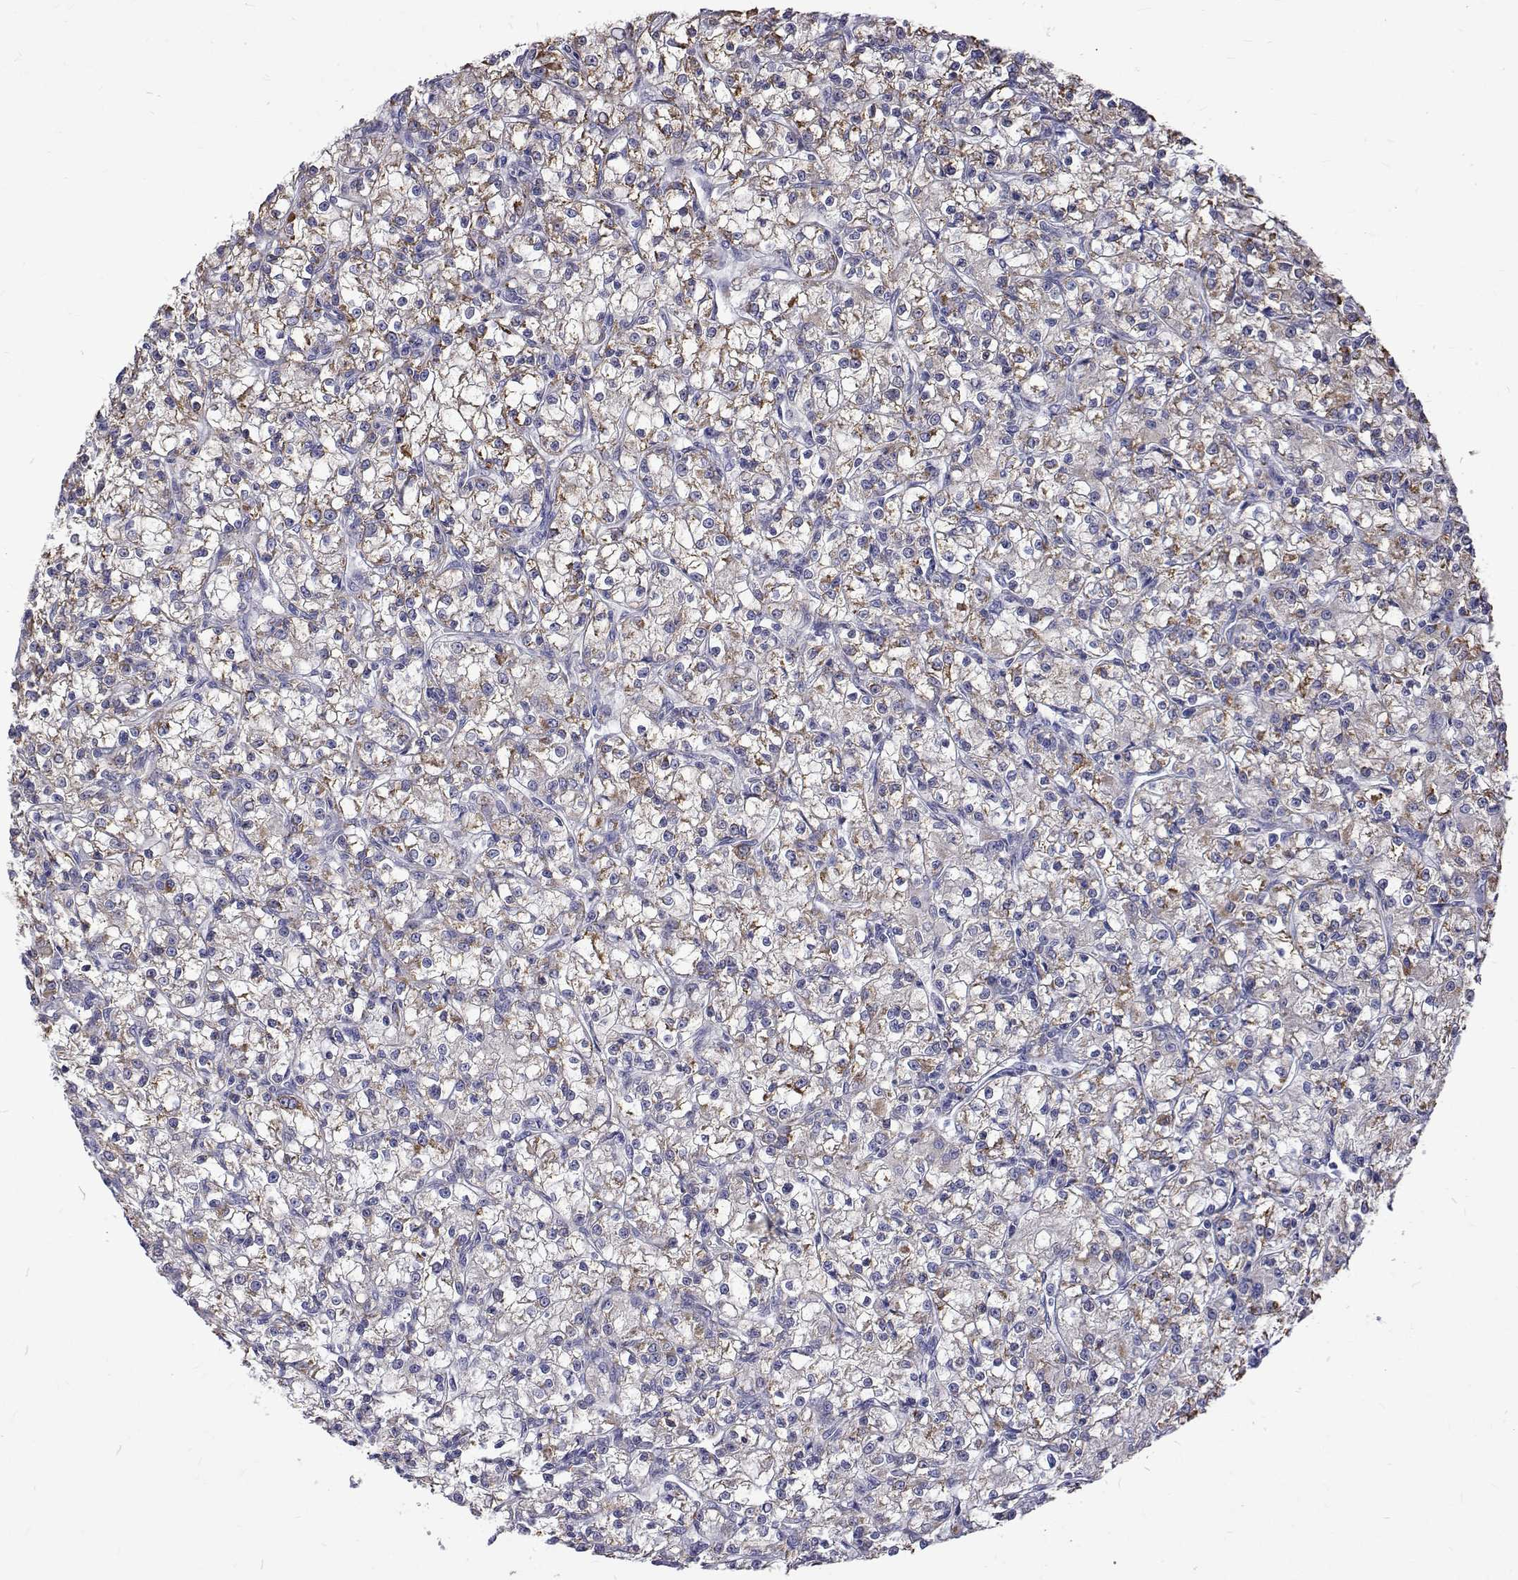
{"staining": {"intensity": "weak", "quantity": "25%-75%", "location": "cytoplasmic/membranous"}, "tissue": "renal cancer", "cell_type": "Tumor cells", "image_type": "cancer", "snomed": [{"axis": "morphology", "description": "Adenocarcinoma, NOS"}, {"axis": "topography", "description": "Kidney"}], "caption": "Weak cytoplasmic/membranous staining is appreciated in approximately 25%-75% of tumor cells in renal cancer (adenocarcinoma). (brown staining indicates protein expression, while blue staining denotes nuclei).", "gene": "PADI1", "patient": {"sex": "female", "age": 59}}